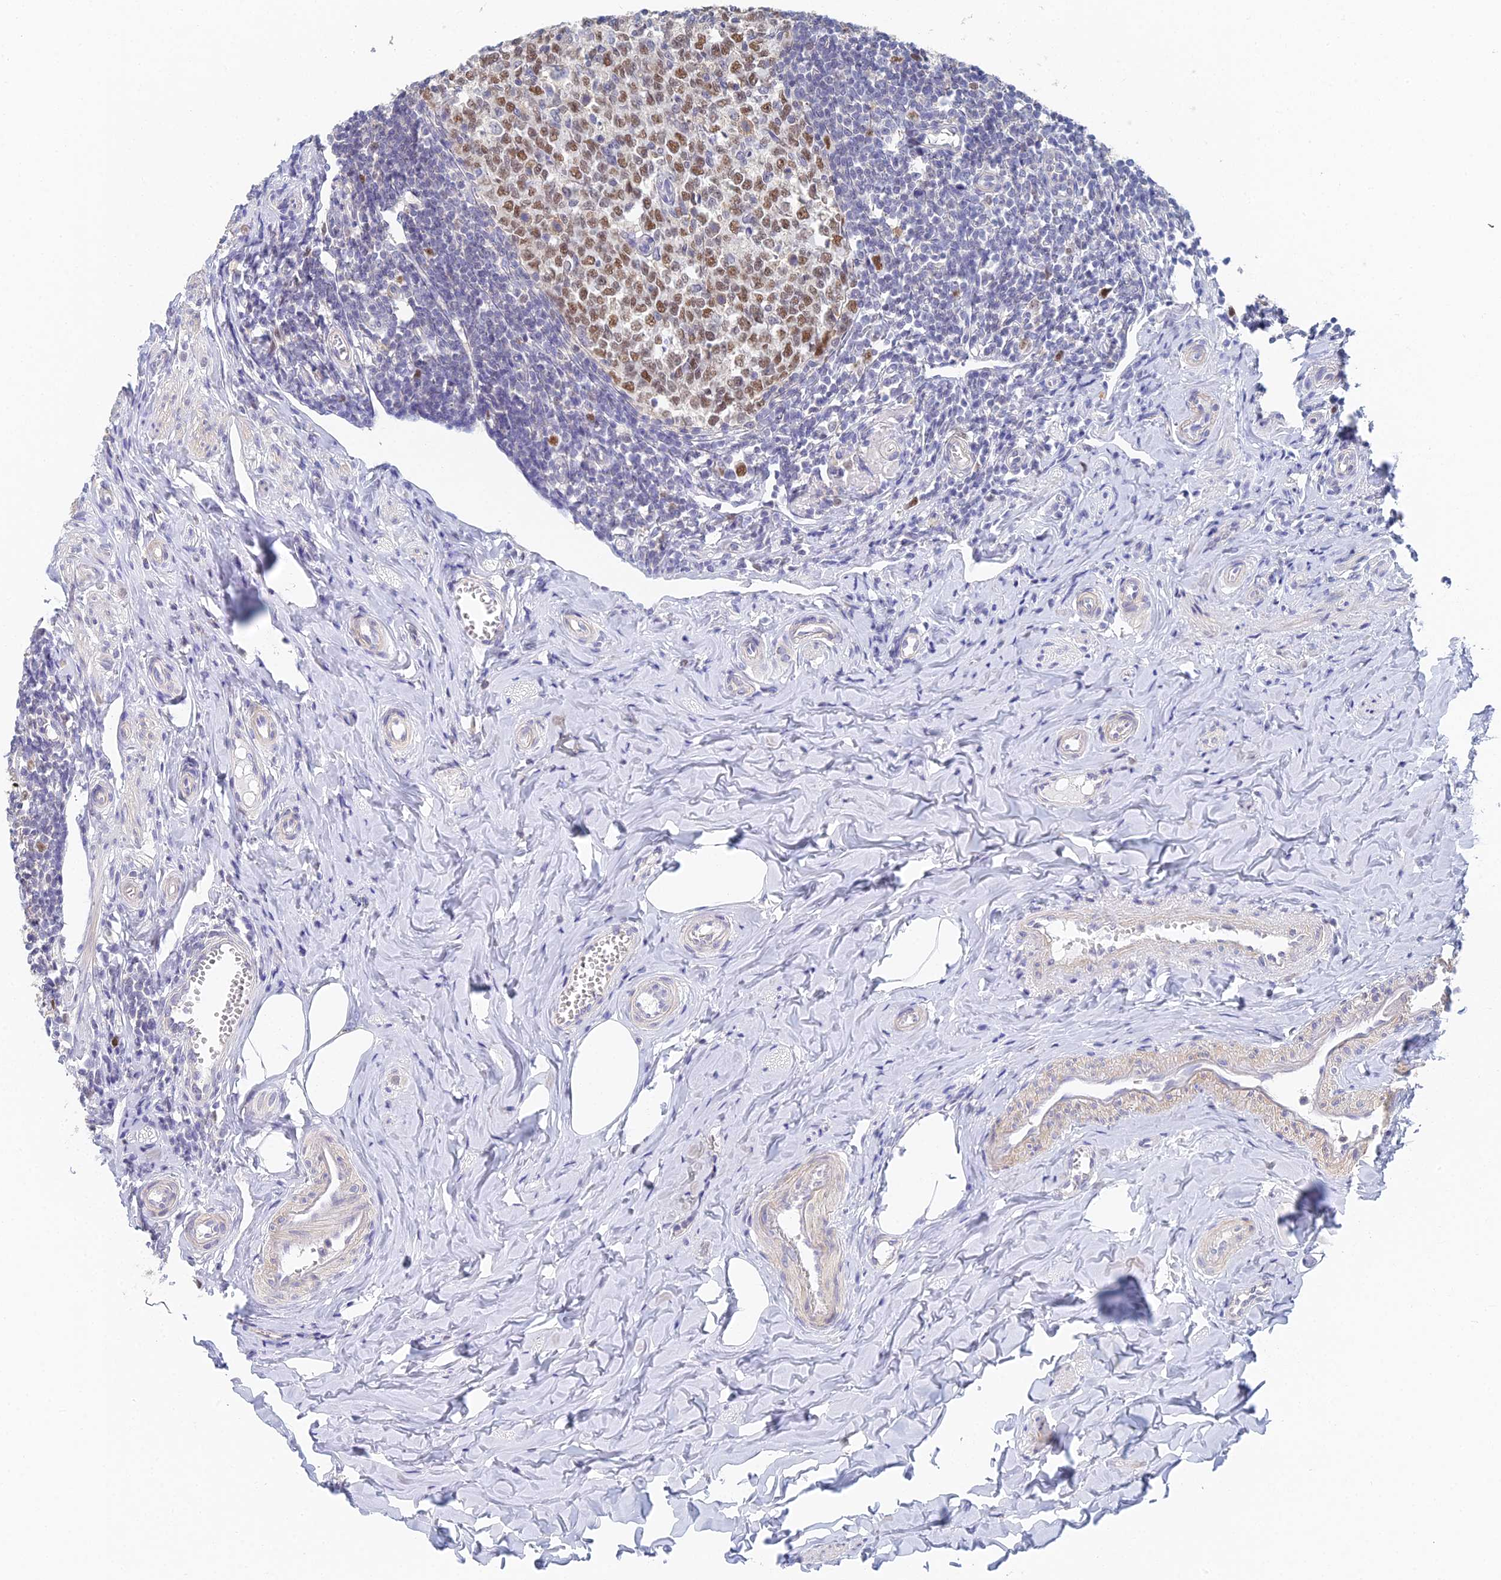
{"staining": {"intensity": "moderate", "quantity": "25%-75%", "location": "nuclear"}, "tissue": "appendix", "cell_type": "Glandular cells", "image_type": "normal", "snomed": [{"axis": "morphology", "description": "Normal tissue, NOS"}, {"axis": "topography", "description": "Appendix"}], "caption": "IHC of benign appendix exhibits medium levels of moderate nuclear positivity in approximately 25%-75% of glandular cells.", "gene": "MCM2", "patient": {"sex": "female", "age": 33}}